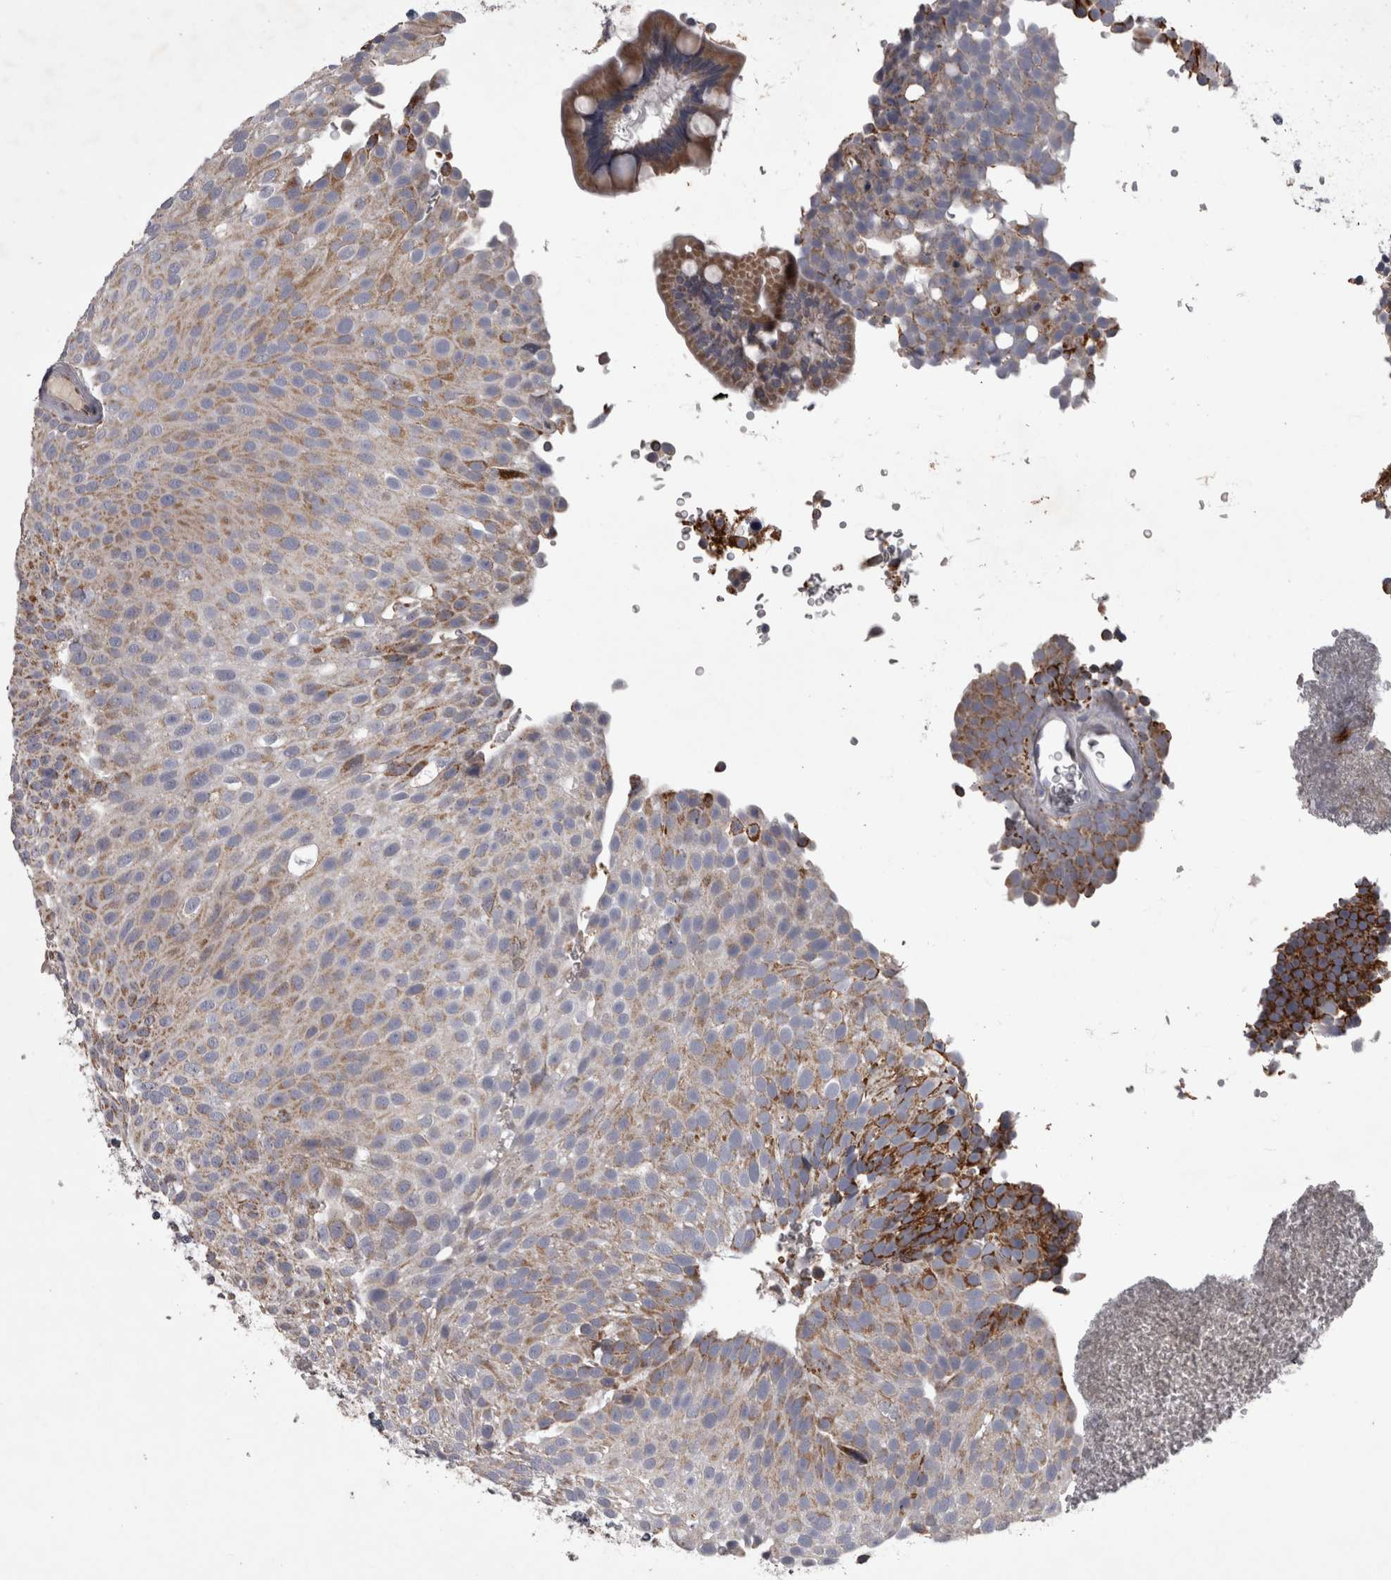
{"staining": {"intensity": "moderate", "quantity": "25%-75%", "location": "cytoplasmic/membranous"}, "tissue": "urothelial cancer", "cell_type": "Tumor cells", "image_type": "cancer", "snomed": [{"axis": "morphology", "description": "Urothelial carcinoma, Low grade"}, {"axis": "topography", "description": "Urinary bladder"}], "caption": "Human urothelial cancer stained for a protein (brown) shows moderate cytoplasmic/membranous positive expression in approximately 25%-75% of tumor cells.", "gene": "DBT", "patient": {"sex": "male", "age": 78}}